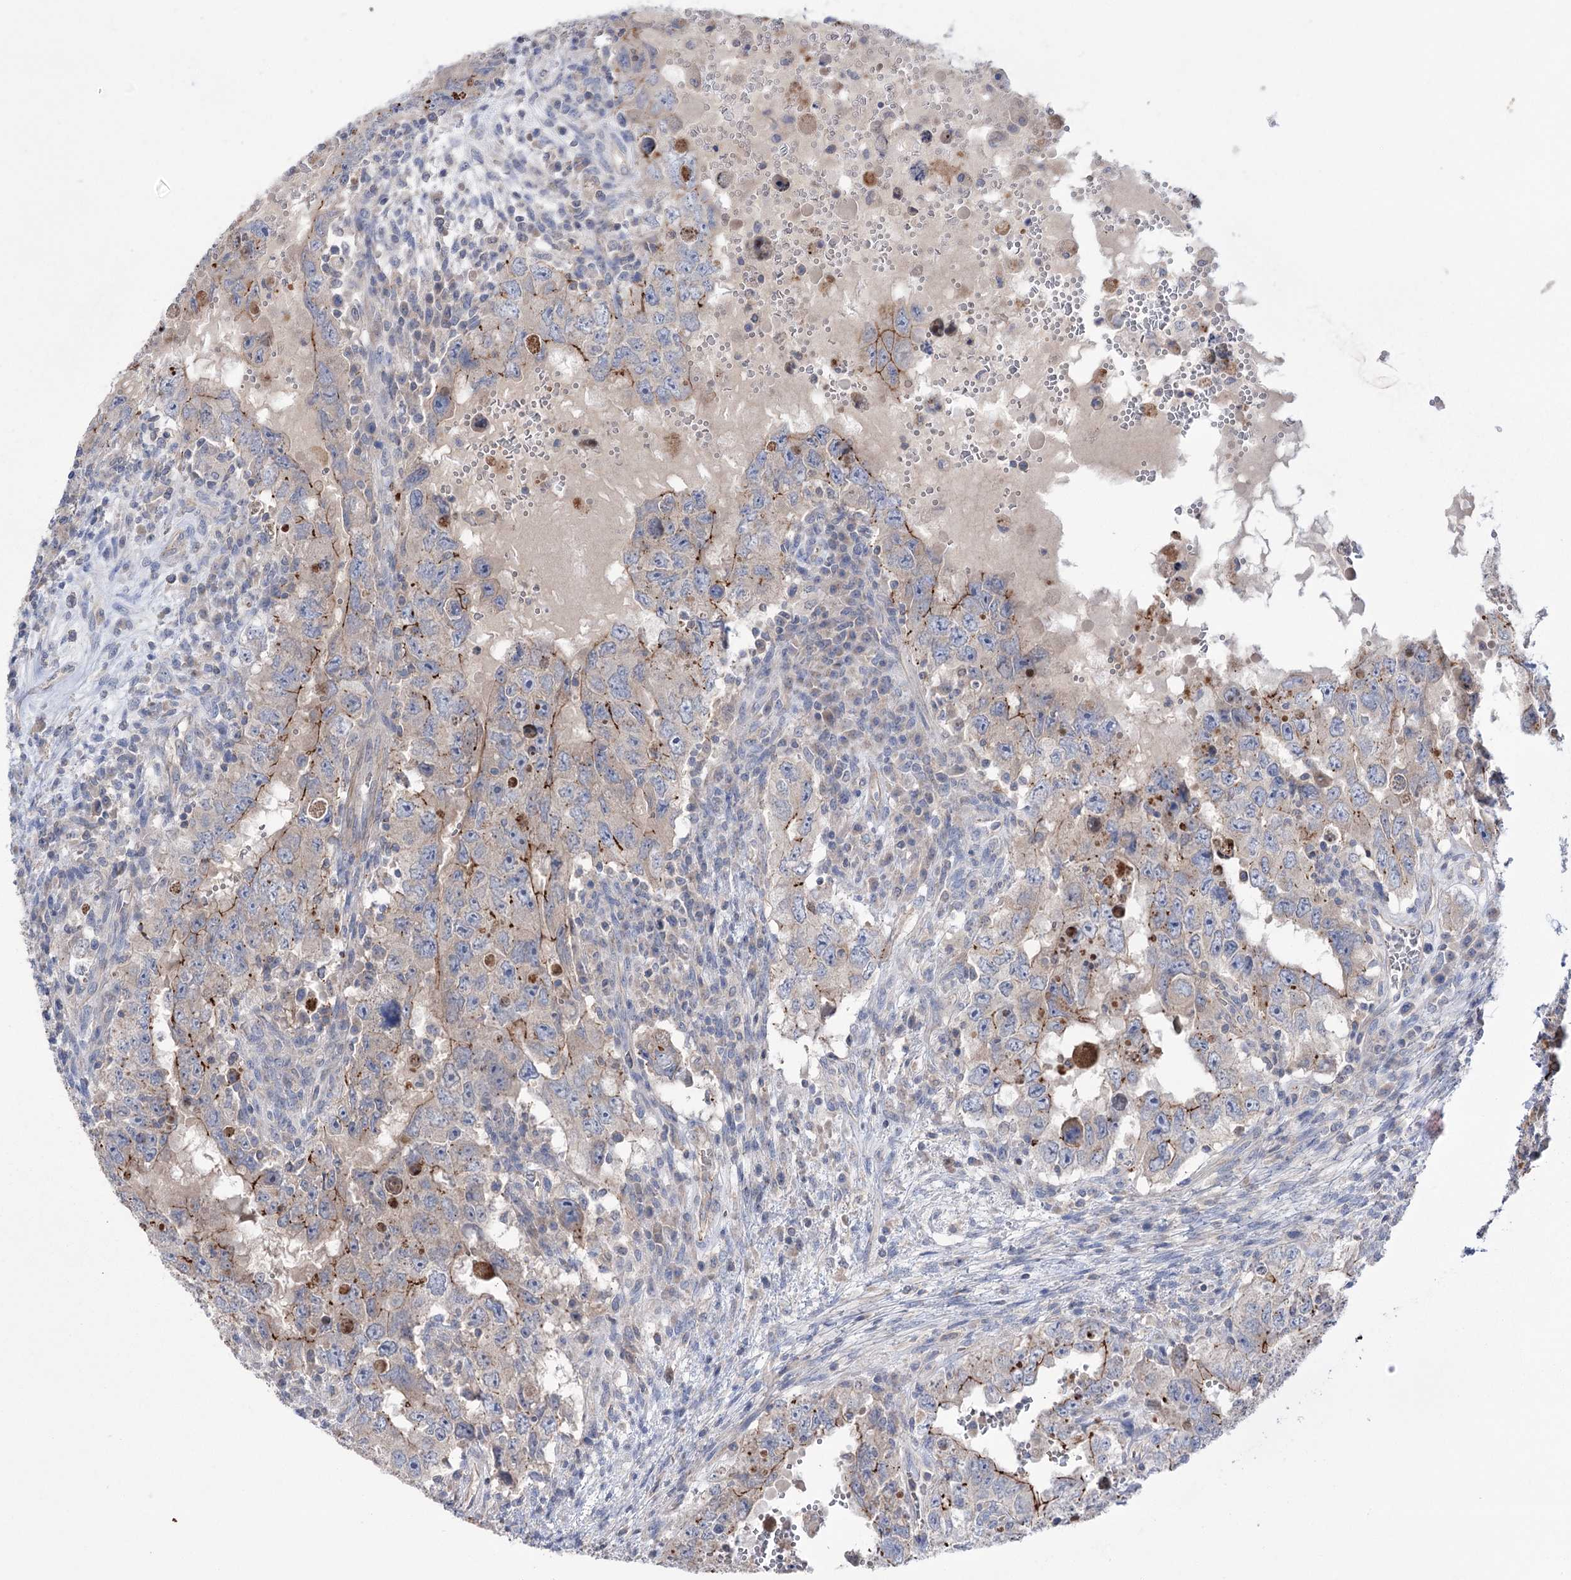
{"staining": {"intensity": "moderate", "quantity": "<25%", "location": "cytoplasmic/membranous"}, "tissue": "testis cancer", "cell_type": "Tumor cells", "image_type": "cancer", "snomed": [{"axis": "morphology", "description": "Carcinoma, Embryonal, NOS"}, {"axis": "topography", "description": "Testis"}], "caption": "Brown immunohistochemical staining in testis cancer displays moderate cytoplasmic/membranous expression in about <25% of tumor cells. (IHC, brightfield microscopy, high magnification).", "gene": "TRIM71", "patient": {"sex": "male", "age": 26}}